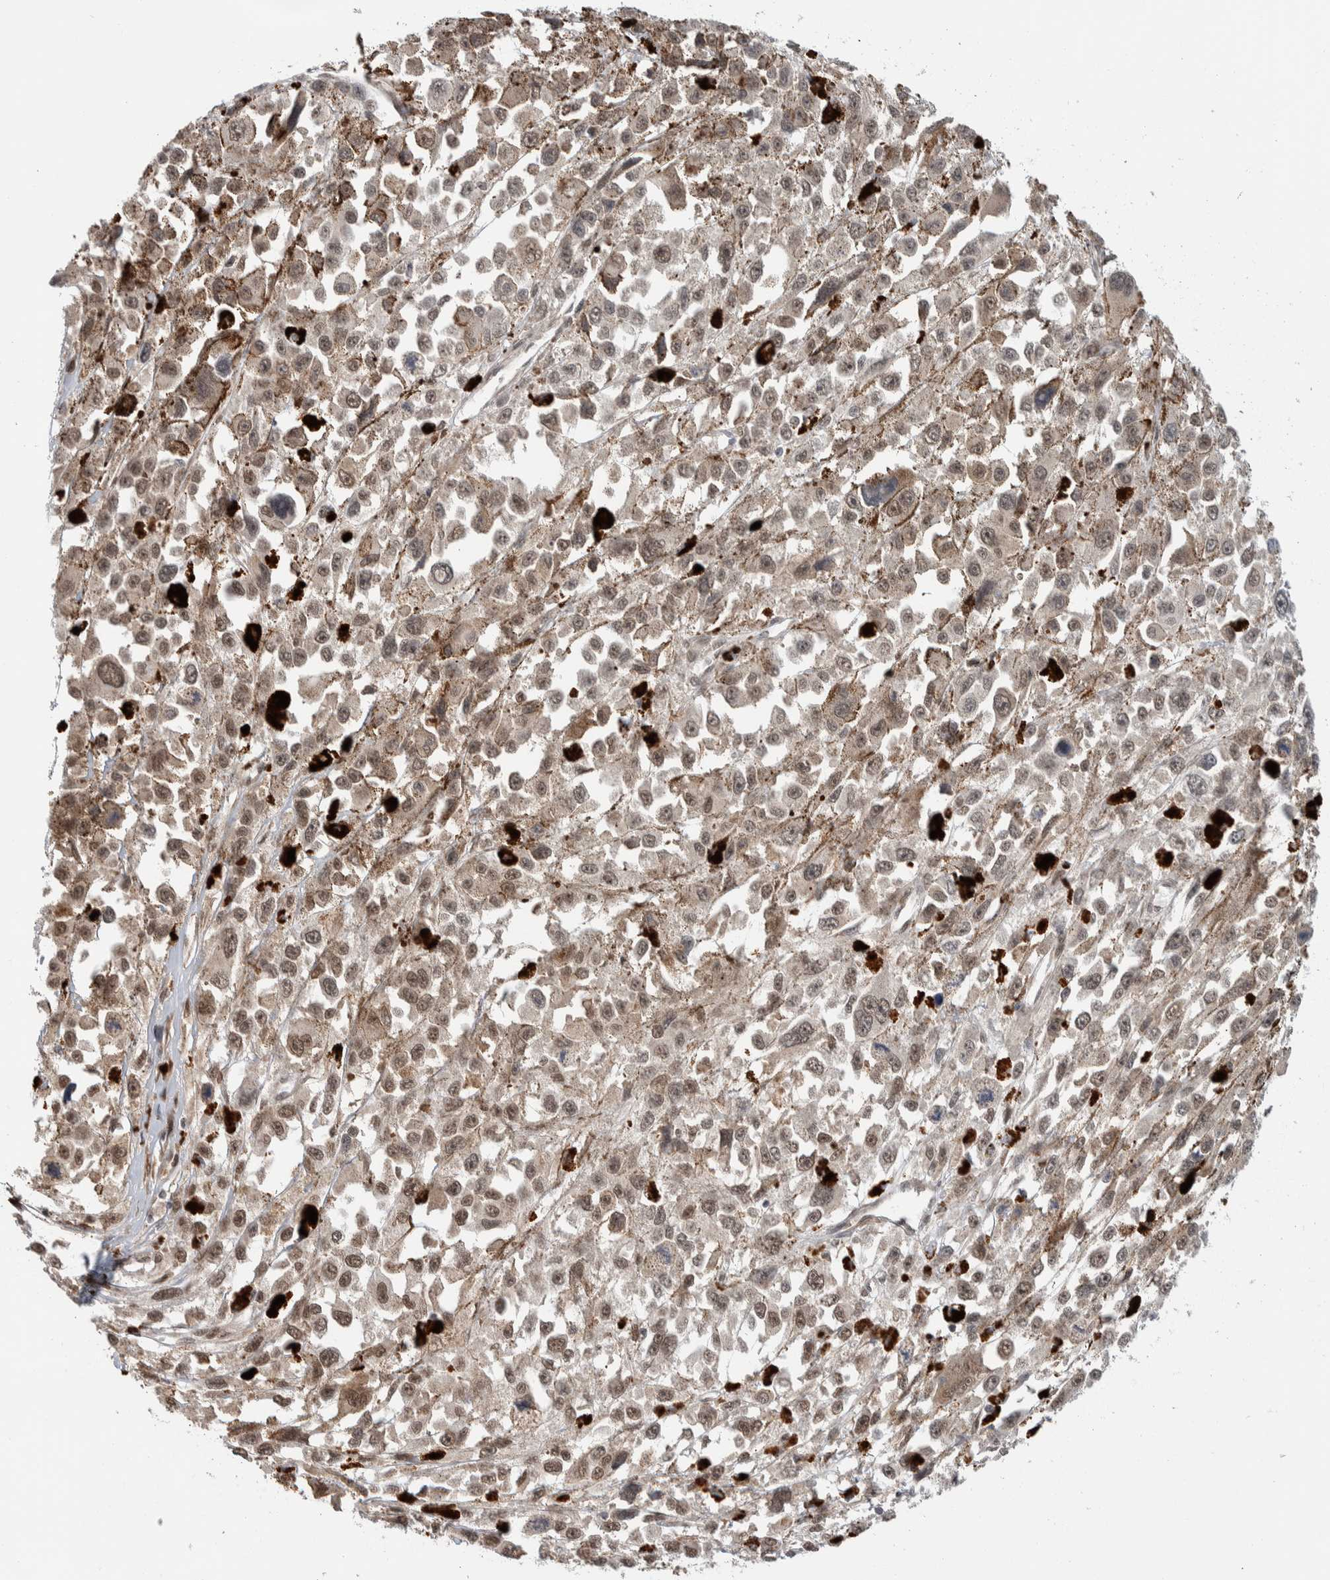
{"staining": {"intensity": "weak", "quantity": ">75%", "location": "cytoplasmic/membranous,nuclear"}, "tissue": "melanoma", "cell_type": "Tumor cells", "image_type": "cancer", "snomed": [{"axis": "morphology", "description": "Malignant melanoma, Metastatic site"}, {"axis": "topography", "description": "Lymph node"}], "caption": "A high-resolution photomicrograph shows IHC staining of malignant melanoma (metastatic site), which shows weak cytoplasmic/membranous and nuclear staining in approximately >75% of tumor cells.", "gene": "TNRC18", "patient": {"sex": "male", "age": 59}}